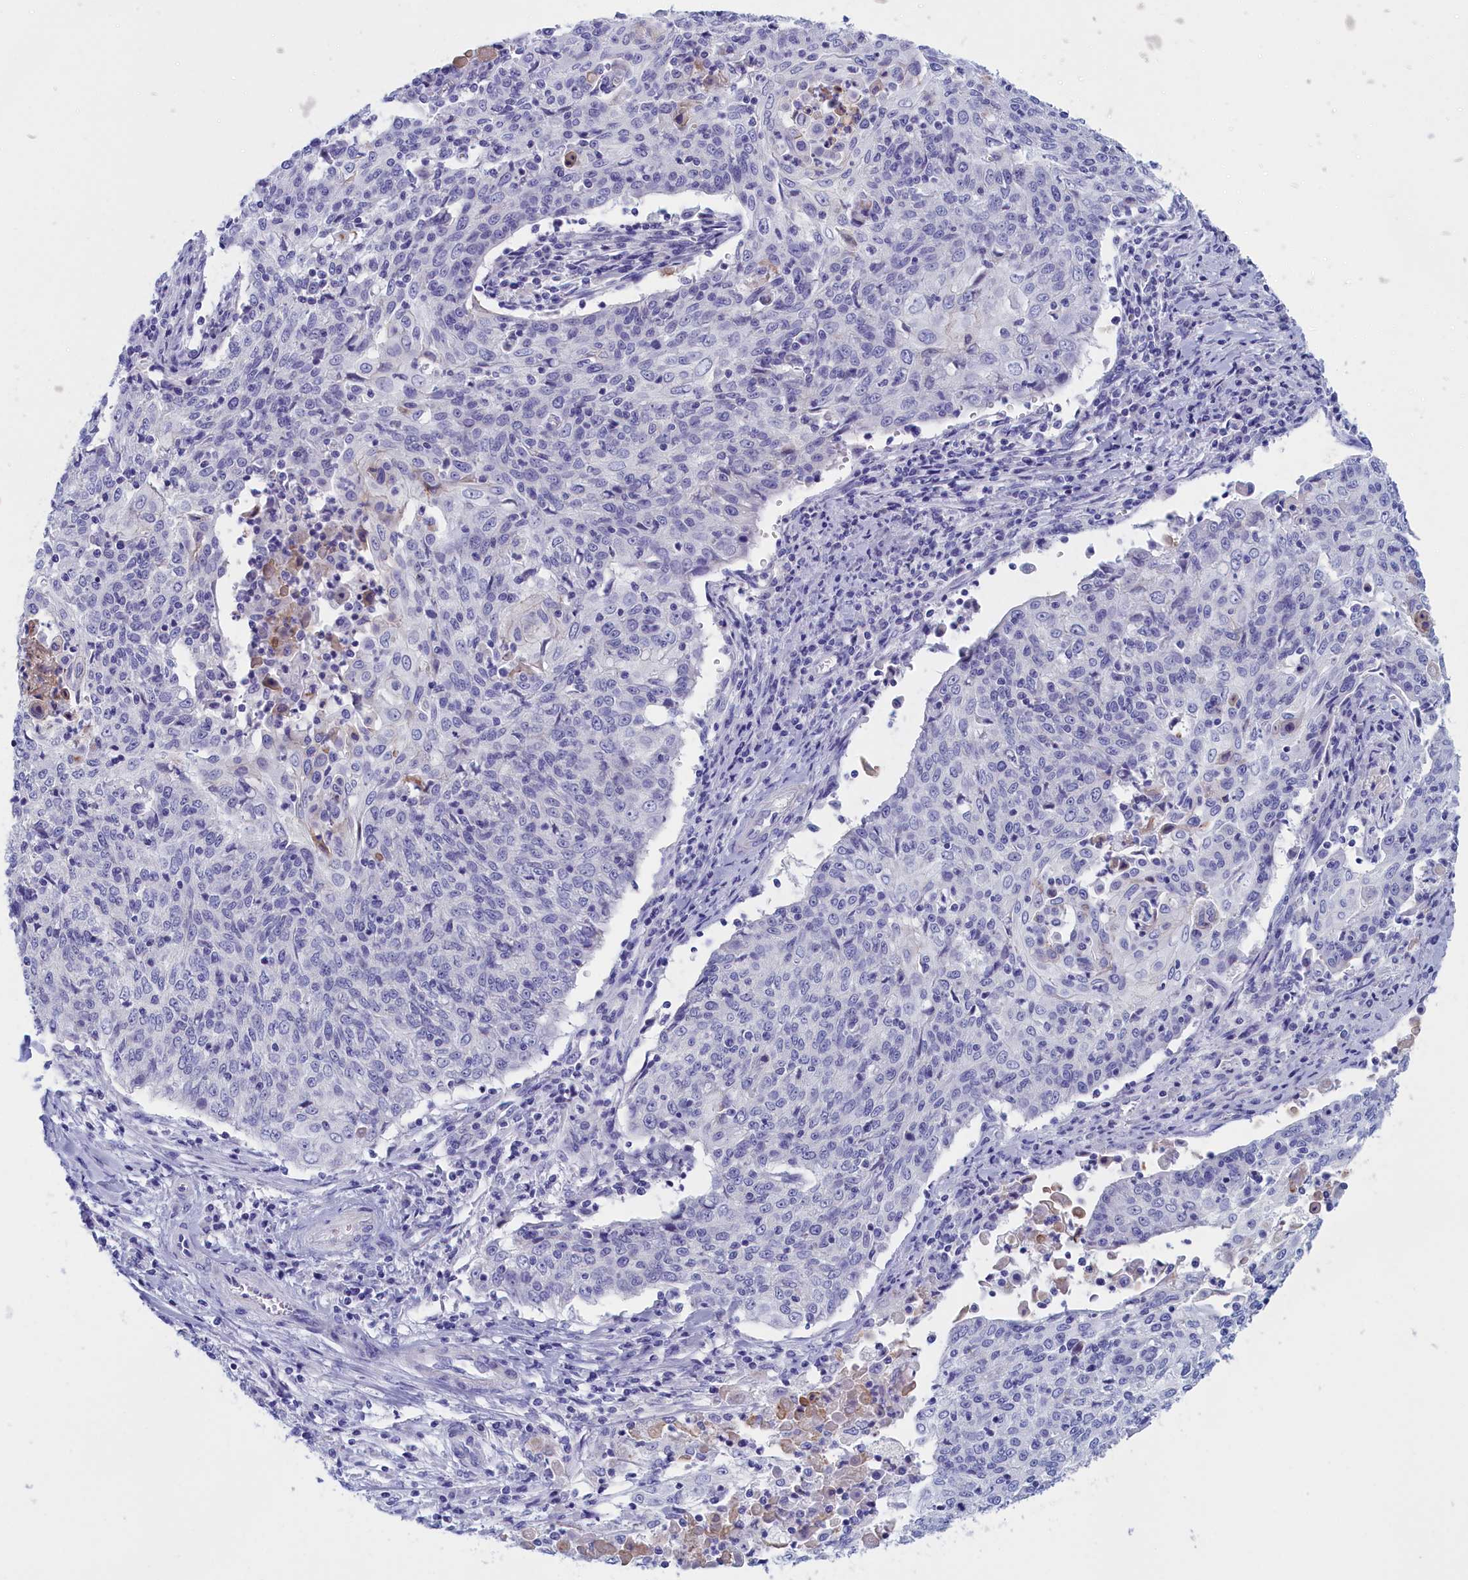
{"staining": {"intensity": "negative", "quantity": "none", "location": "none"}, "tissue": "cervical cancer", "cell_type": "Tumor cells", "image_type": "cancer", "snomed": [{"axis": "morphology", "description": "Squamous cell carcinoma, NOS"}, {"axis": "topography", "description": "Cervix"}], "caption": "The micrograph demonstrates no significant staining in tumor cells of cervical squamous cell carcinoma.", "gene": "ANKRD2", "patient": {"sex": "female", "age": 48}}